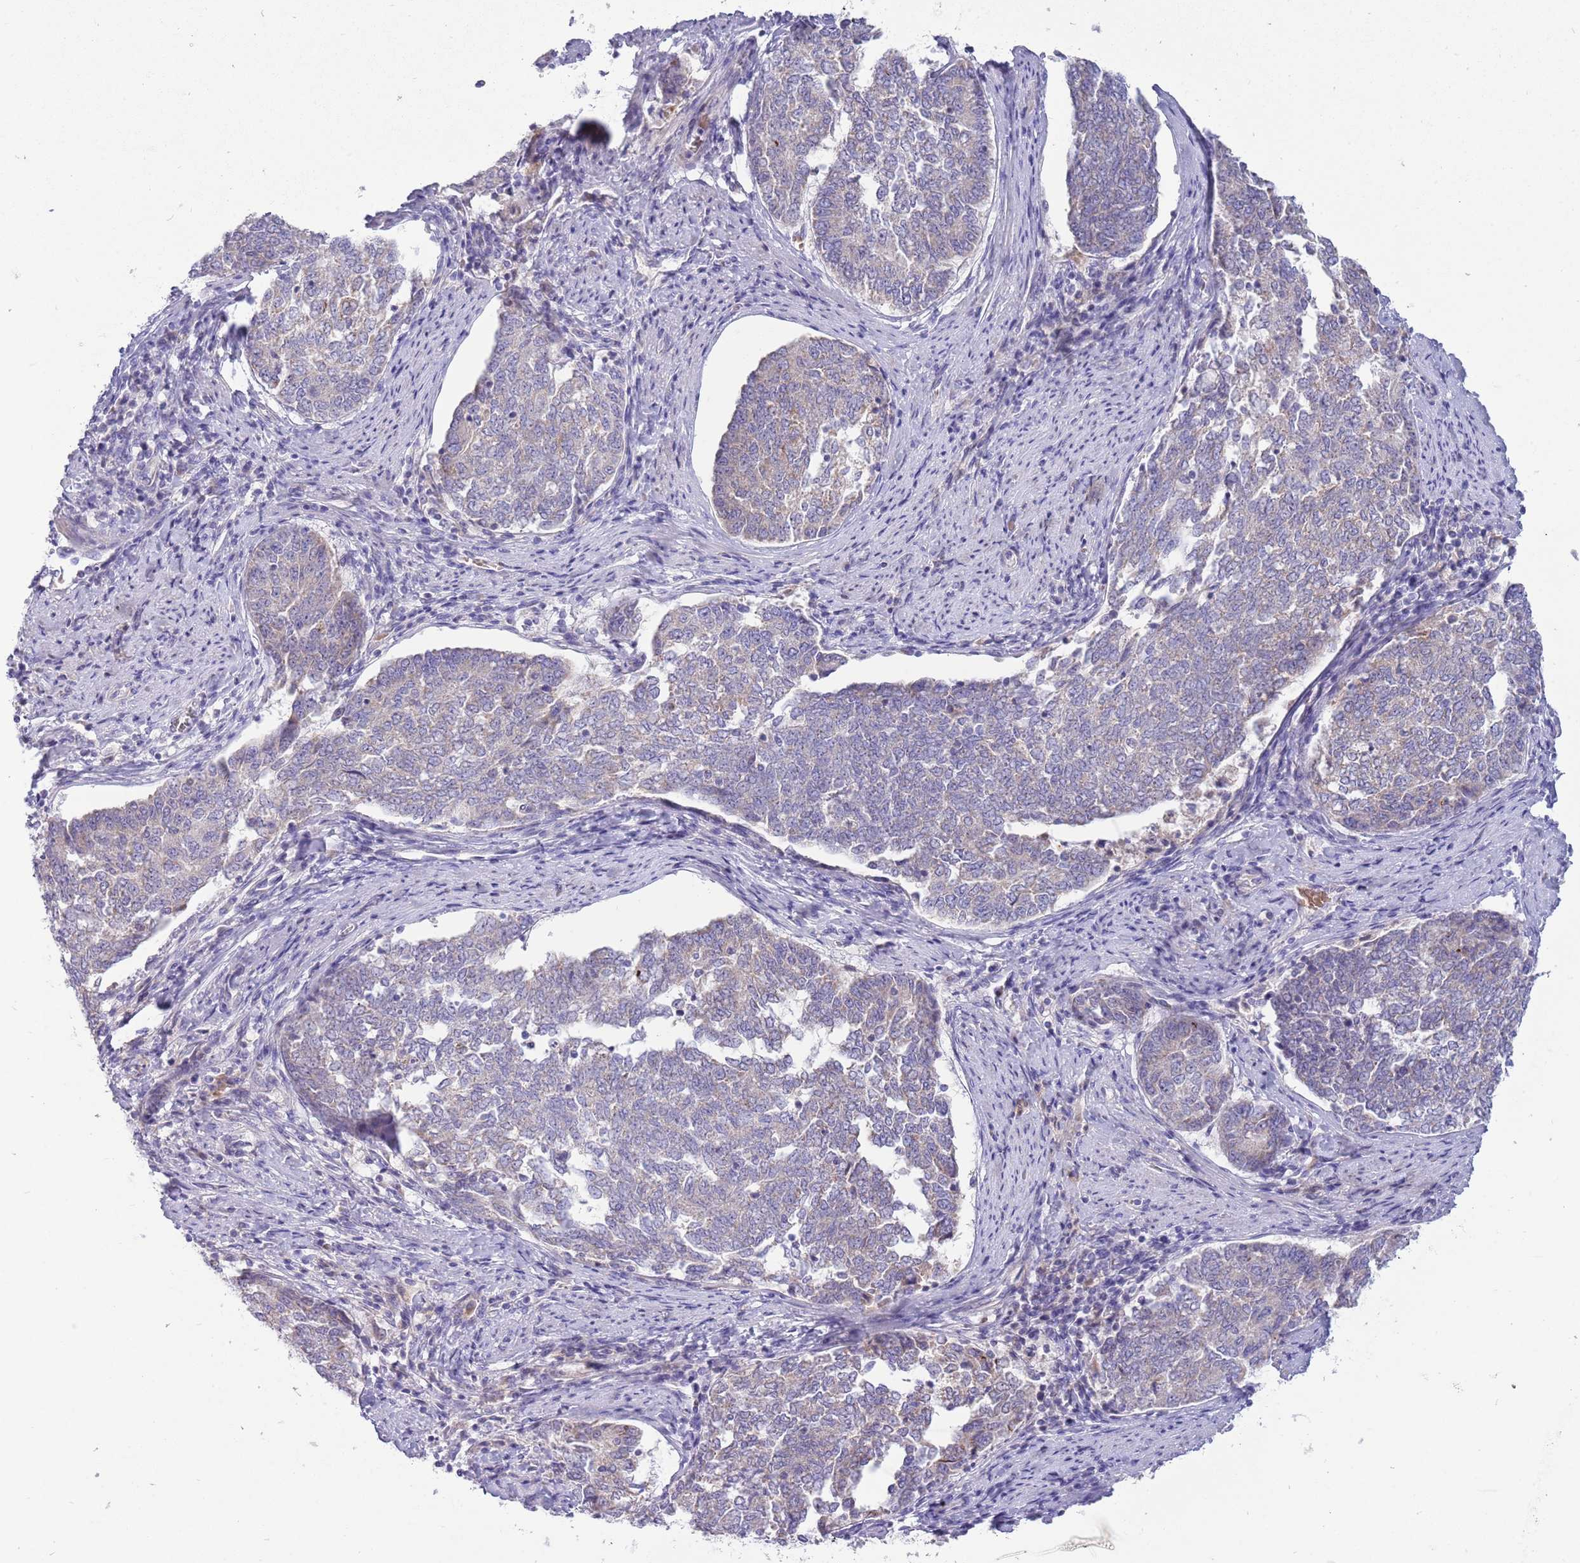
{"staining": {"intensity": "negative", "quantity": "none", "location": "none"}, "tissue": "endometrial cancer", "cell_type": "Tumor cells", "image_type": "cancer", "snomed": [{"axis": "morphology", "description": "Adenocarcinoma, NOS"}, {"axis": "topography", "description": "Endometrium"}], "caption": "DAB (3,3'-diaminobenzidine) immunohistochemical staining of human endometrial adenocarcinoma shows no significant positivity in tumor cells.", "gene": "DDHD1", "patient": {"sex": "female", "age": 80}}